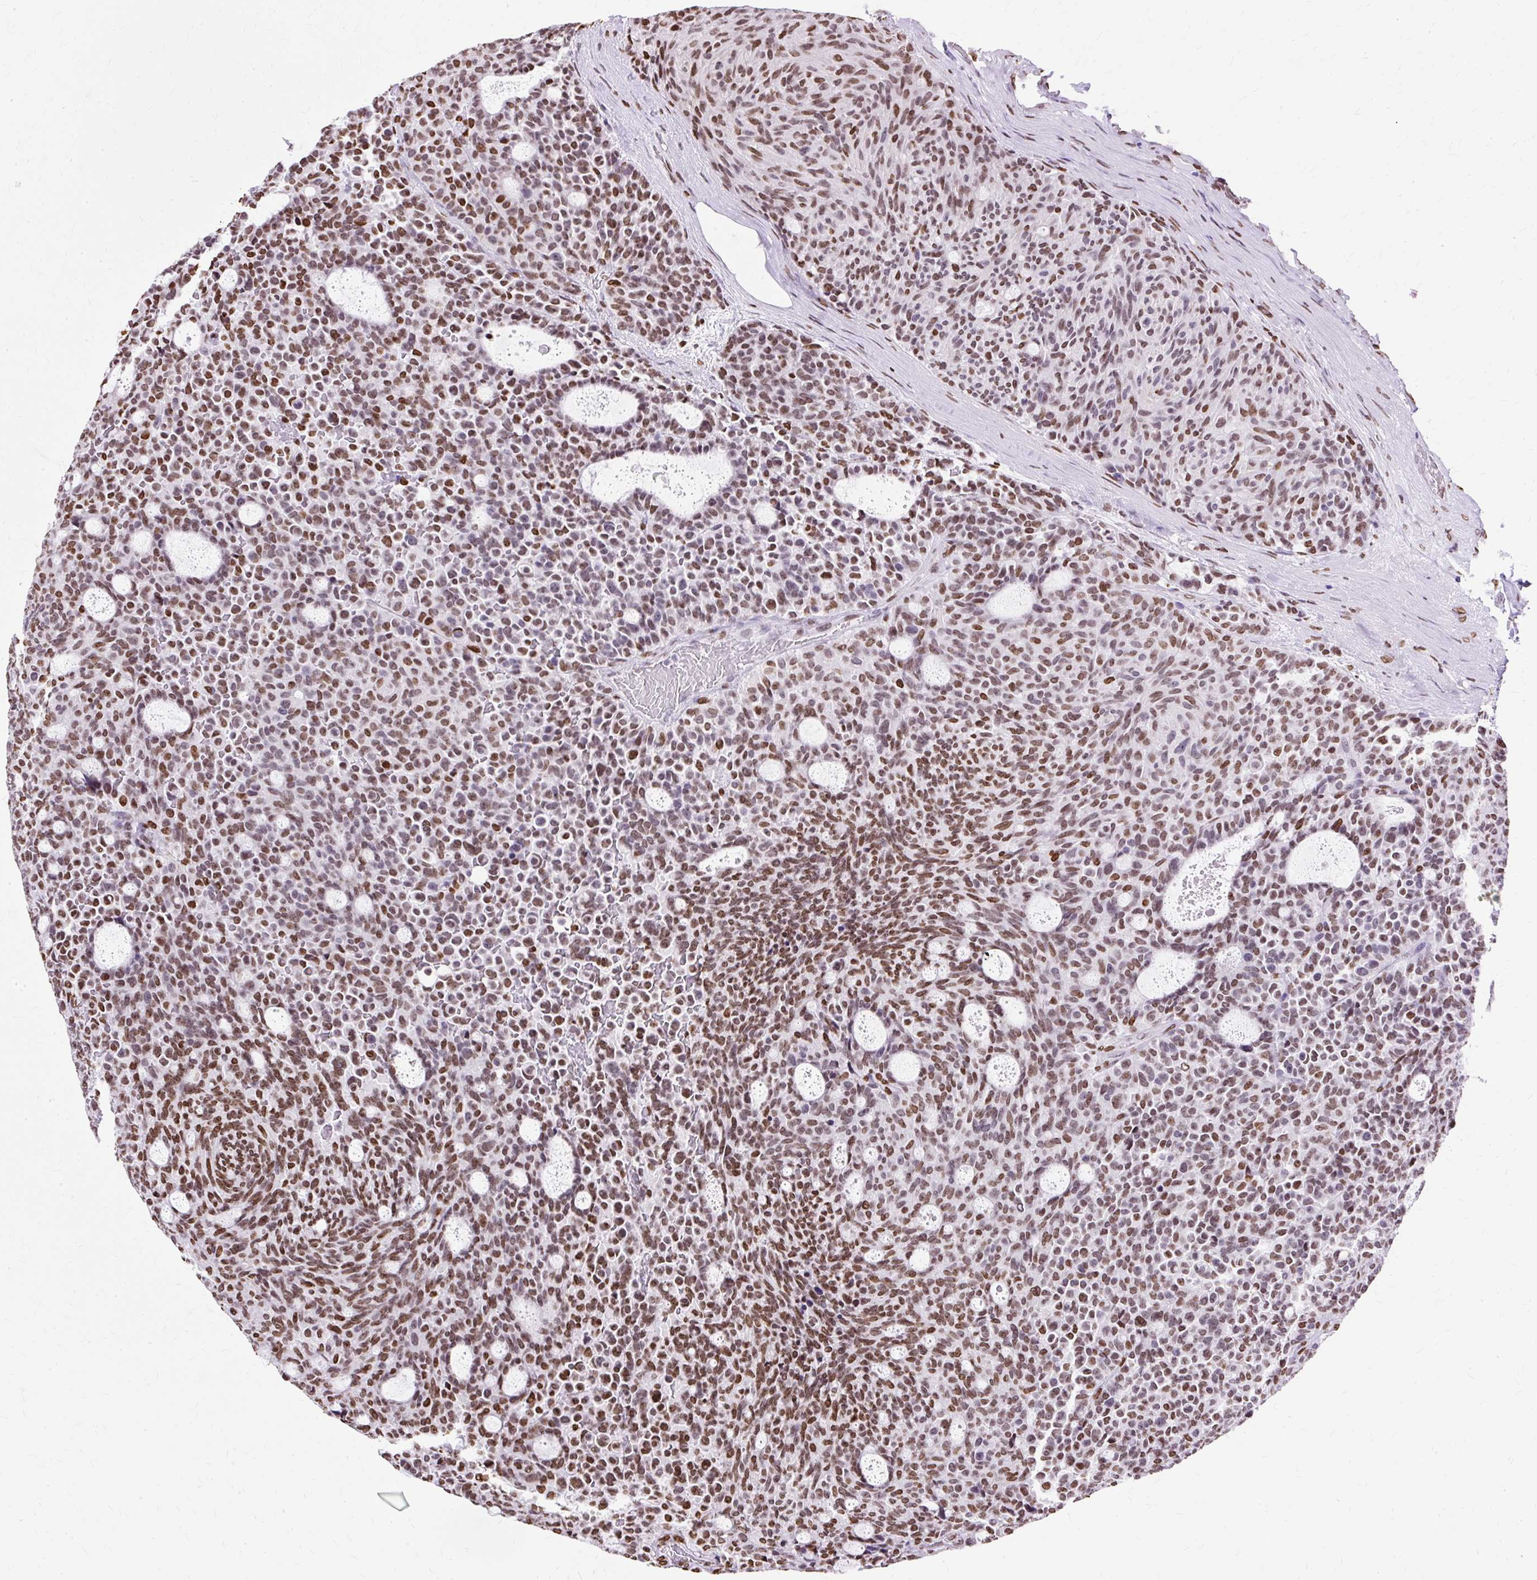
{"staining": {"intensity": "moderate", "quantity": ">75%", "location": "nuclear"}, "tissue": "carcinoid", "cell_type": "Tumor cells", "image_type": "cancer", "snomed": [{"axis": "morphology", "description": "Carcinoid, malignant, NOS"}, {"axis": "topography", "description": "Pancreas"}], "caption": "Moderate nuclear expression is seen in about >75% of tumor cells in carcinoid (malignant). (IHC, brightfield microscopy, high magnification).", "gene": "TMEM184C", "patient": {"sex": "female", "age": 54}}